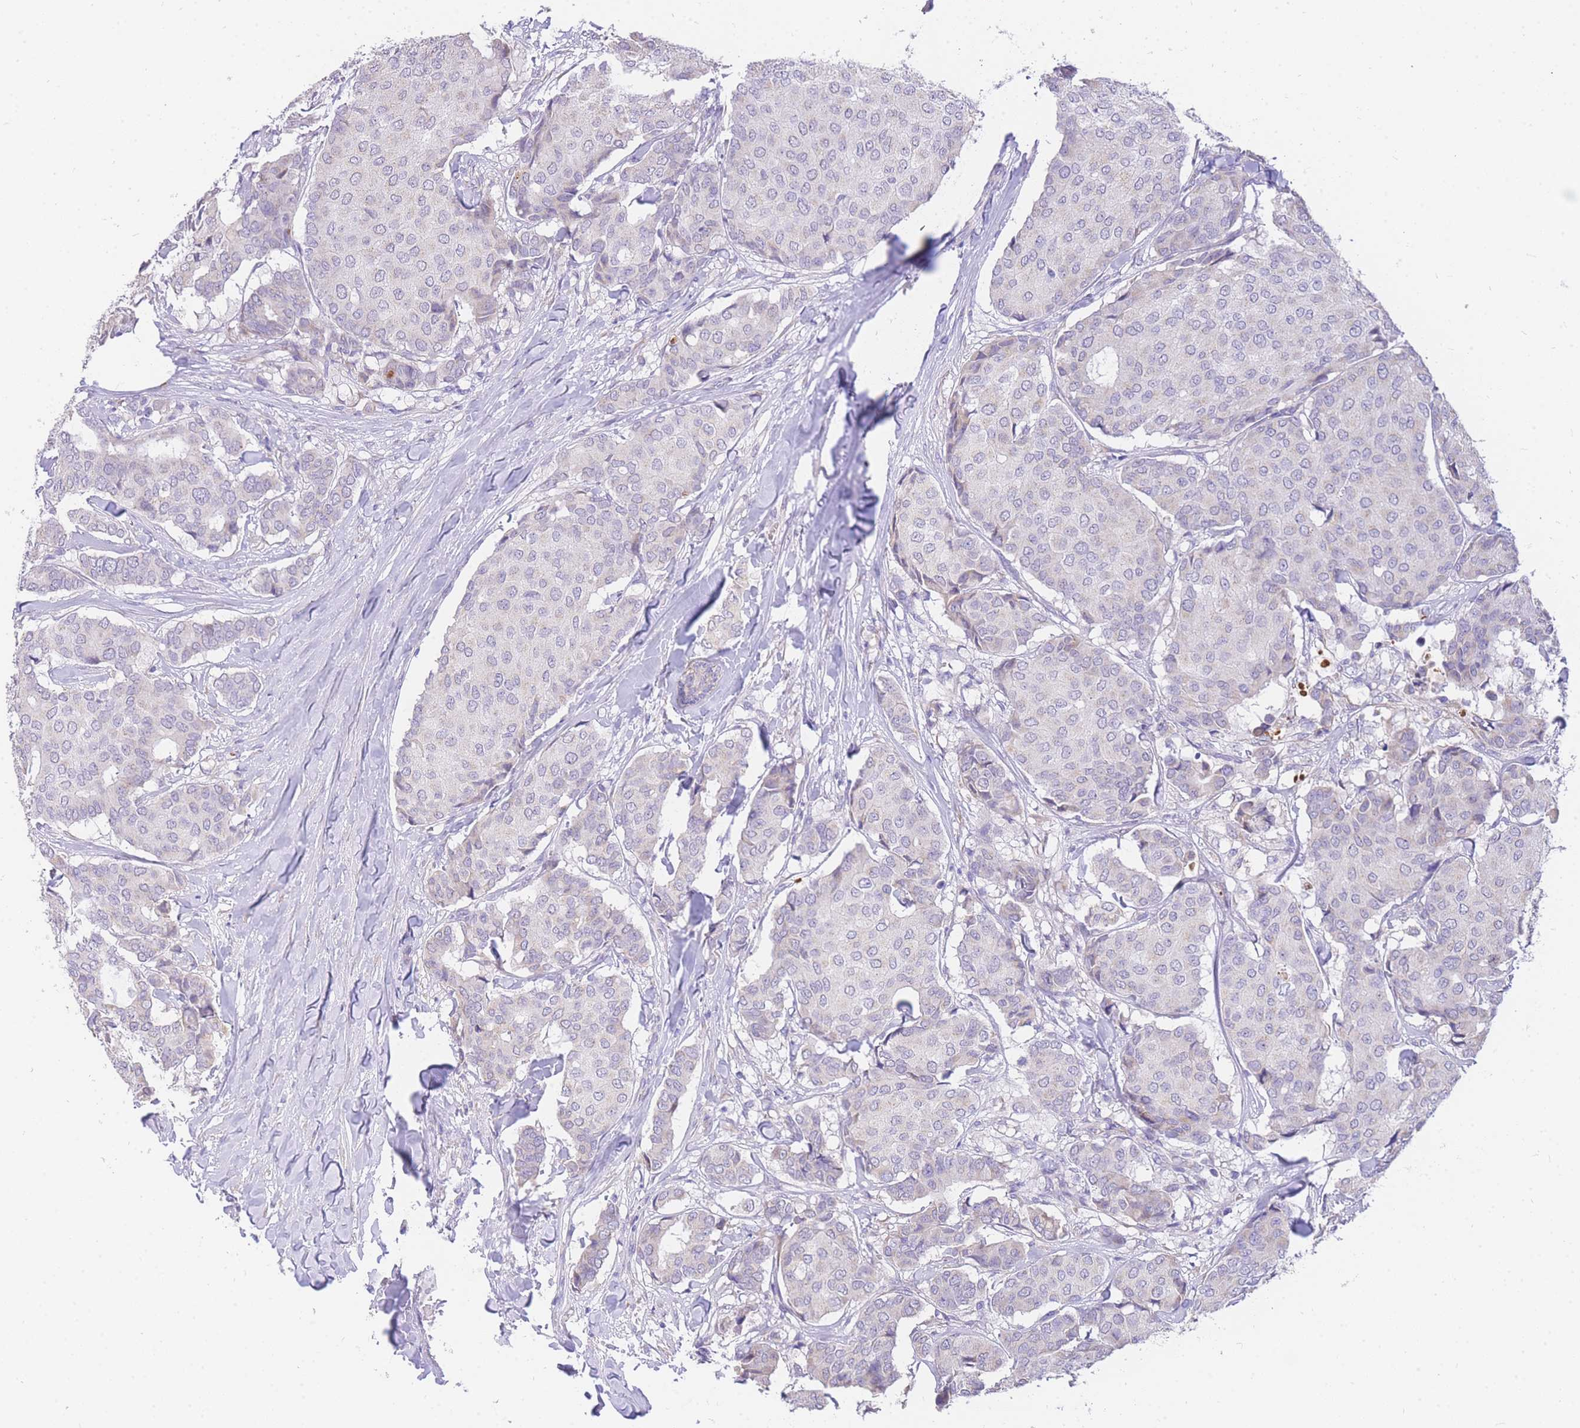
{"staining": {"intensity": "negative", "quantity": "none", "location": "none"}, "tissue": "breast cancer", "cell_type": "Tumor cells", "image_type": "cancer", "snomed": [{"axis": "morphology", "description": "Duct carcinoma"}, {"axis": "topography", "description": "Breast"}], "caption": "Human invasive ductal carcinoma (breast) stained for a protein using IHC demonstrates no staining in tumor cells.", "gene": "C2orf88", "patient": {"sex": "female", "age": 75}}